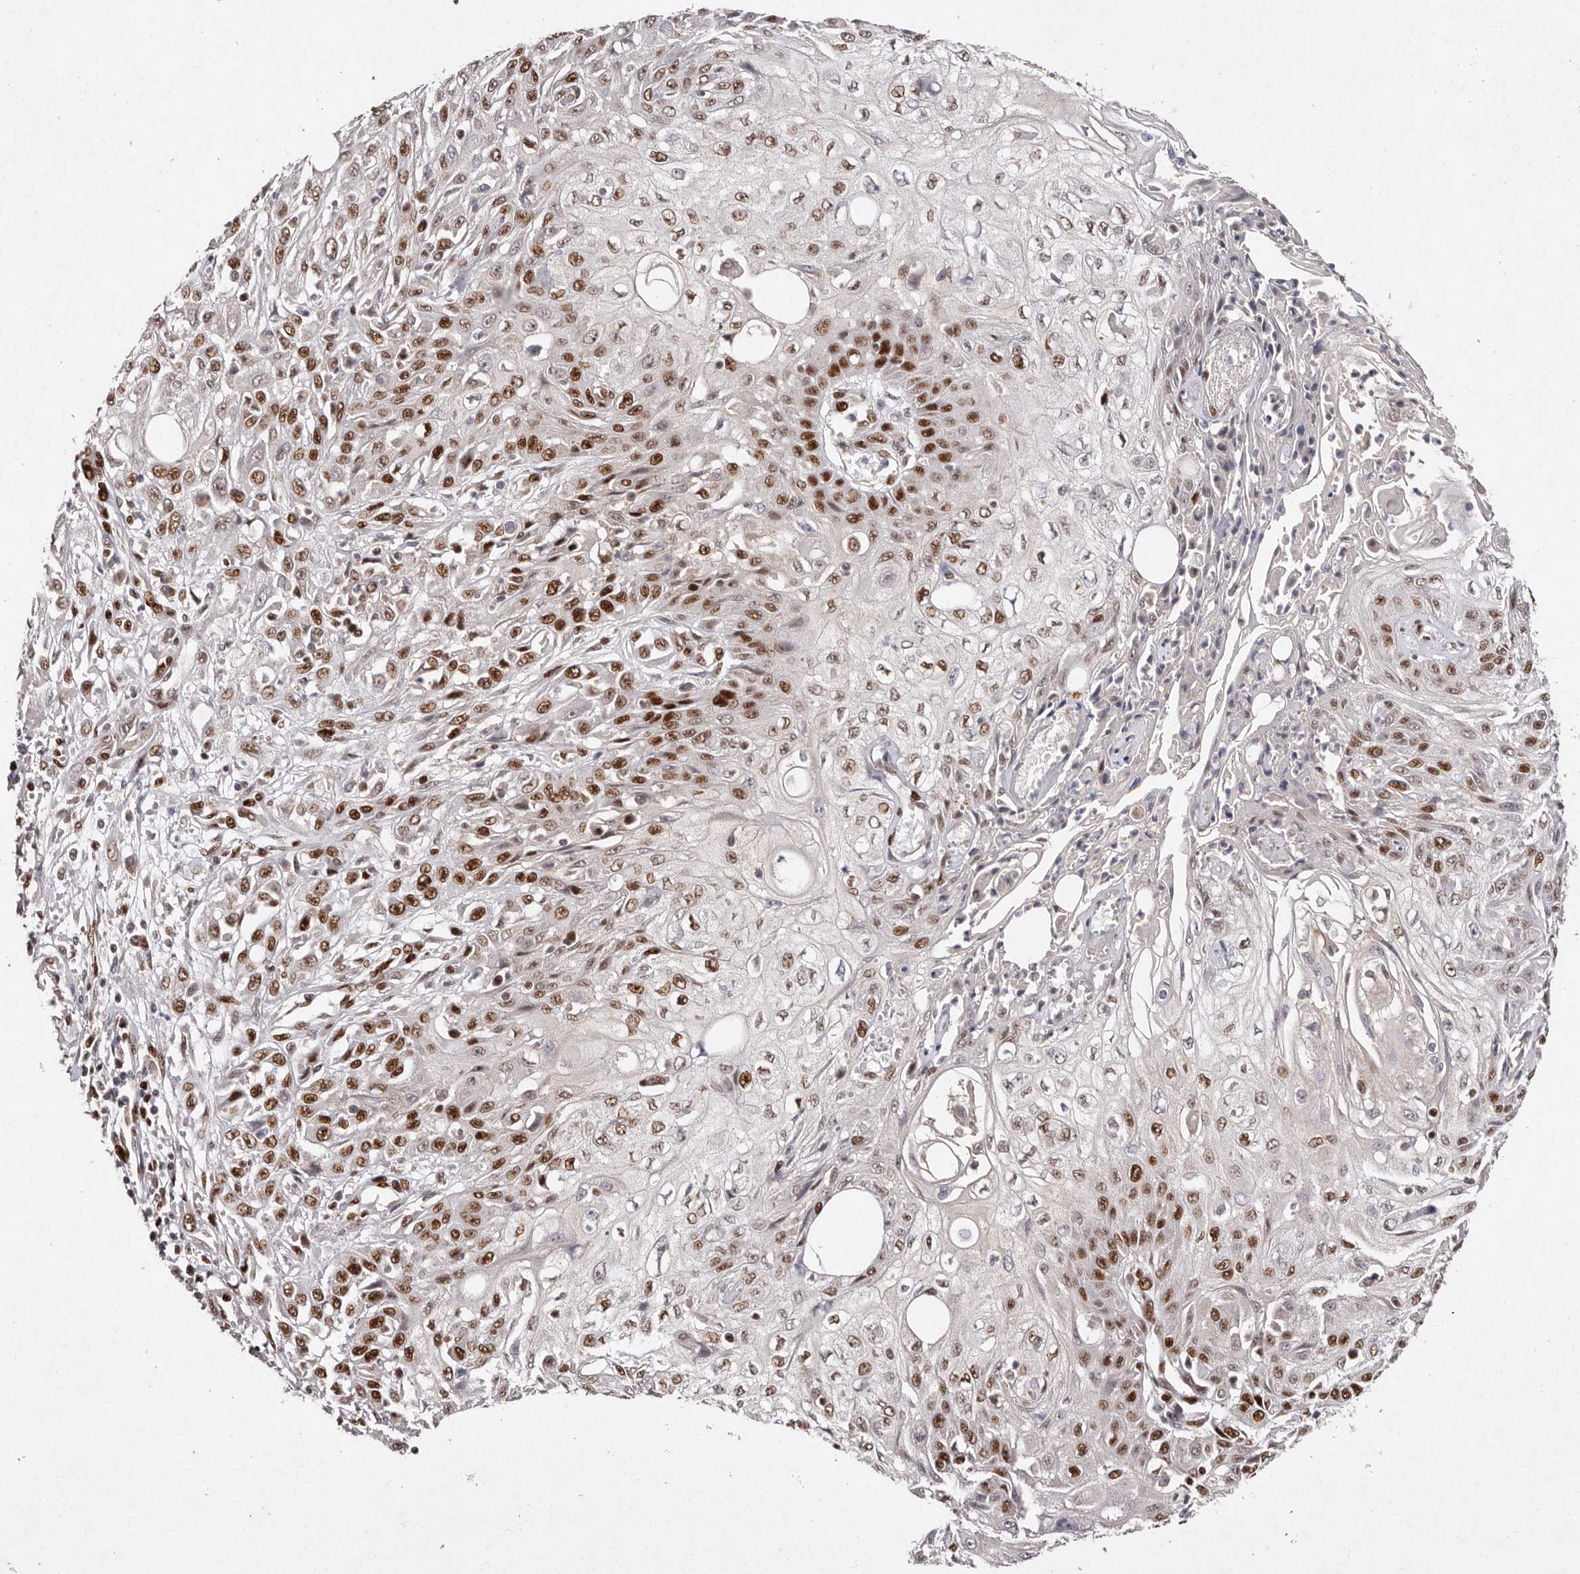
{"staining": {"intensity": "strong", "quantity": "25%-75%", "location": "nuclear"}, "tissue": "skin cancer", "cell_type": "Tumor cells", "image_type": "cancer", "snomed": [{"axis": "morphology", "description": "Squamous cell carcinoma, NOS"}, {"axis": "morphology", "description": "Squamous cell carcinoma, metastatic, NOS"}, {"axis": "topography", "description": "Skin"}, {"axis": "topography", "description": "Lymph node"}], "caption": "Skin metastatic squamous cell carcinoma stained for a protein (brown) exhibits strong nuclear positive staining in approximately 25%-75% of tumor cells.", "gene": "KLF7", "patient": {"sex": "male", "age": 75}}